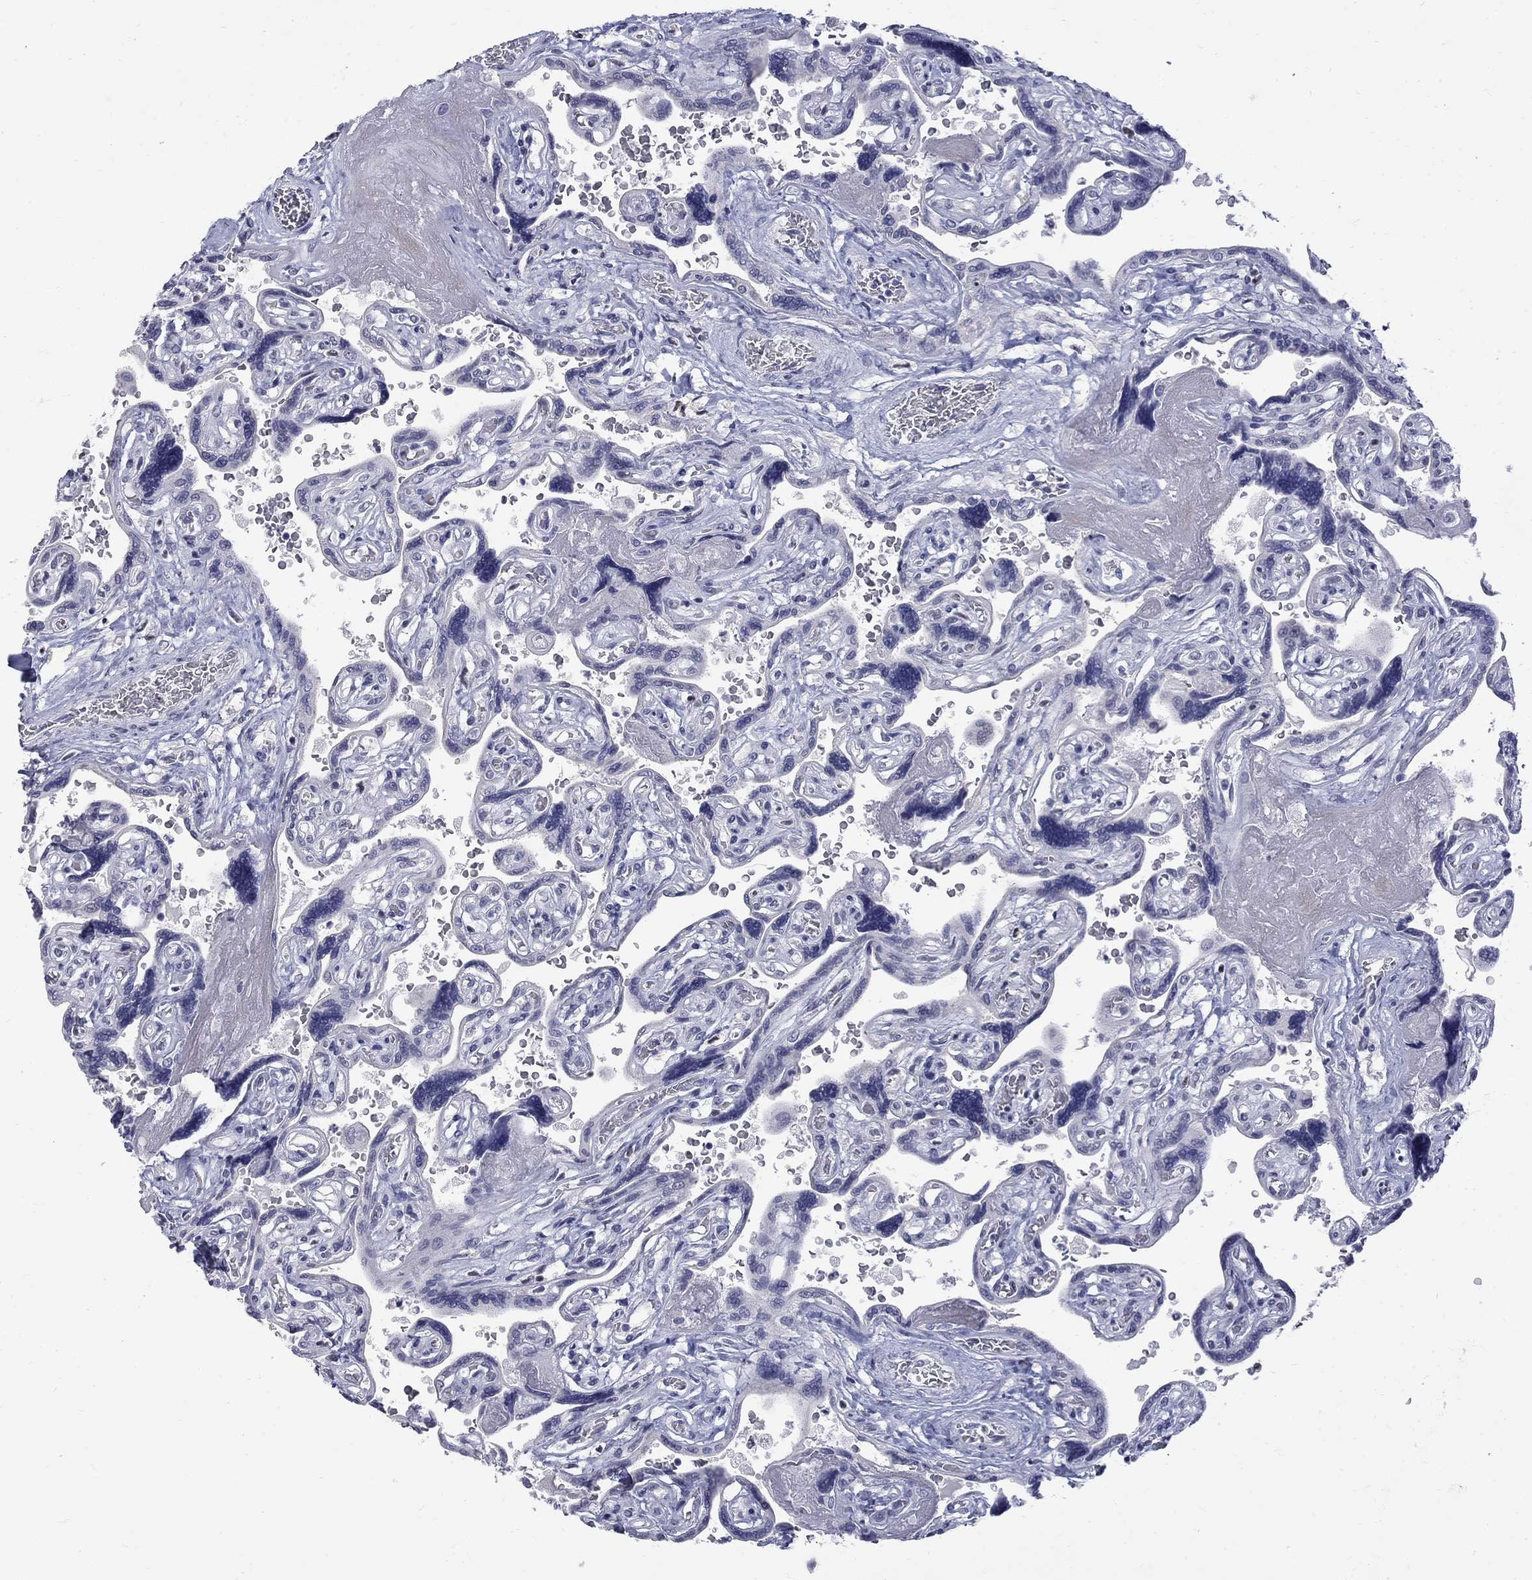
{"staining": {"intensity": "negative", "quantity": "none", "location": "none"}, "tissue": "placenta", "cell_type": "Decidual cells", "image_type": "normal", "snomed": [{"axis": "morphology", "description": "Normal tissue, NOS"}, {"axis": "topography", "description": "Placenta"}], "caption": "DAB immunohistochemical staining of benign placenta exhibits no significant staining in decidual cells. The staining was performed using DAB (3,3'-diaminobenzidine) to visualize the protein expression in brown, while the nuclei were stained in blue with hematoxylin (Magnification: 20x).", "gene": "CTNND2", "patient": {"sex": "female", "age": 32}}